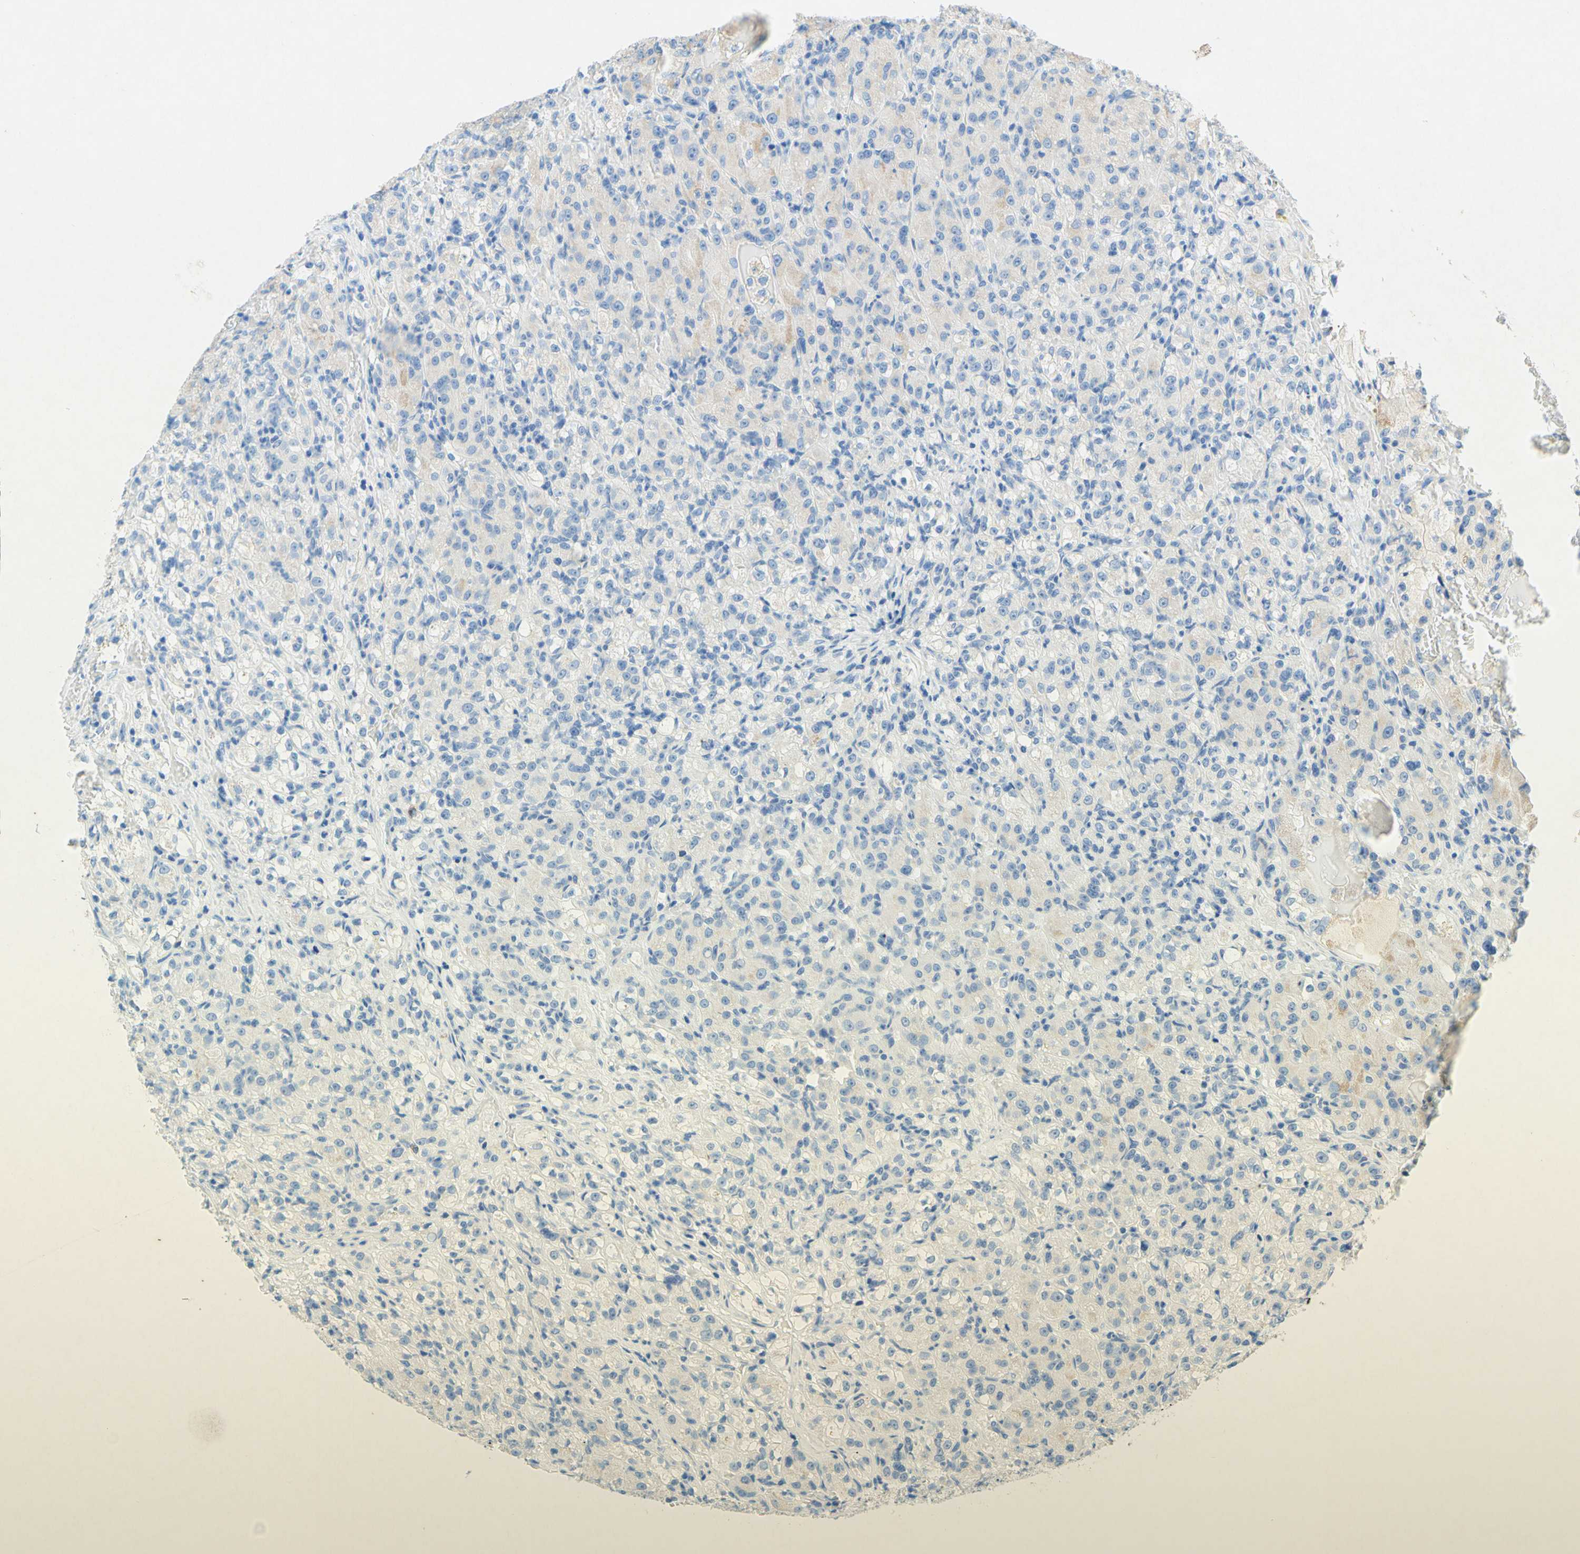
{"staining": {"intensity": "negative", "quantity": "none", "location": "none"}, "tissue": "renal cancer", "cell_type": "Tumor cells", "image_type": "cancer", "snomed": [{"axis": "morphology", "description": "Adenocarcinoma, NOS"}, {"axis": "topography", "description": "Kidney"}], "caption": "DAB (3,3'-diaminobenzidine) immunohistochemical staining of human renal adenocarcinoma displays no significant staining in tumor cells.", "gene": "SLC46A1", "patient": {"sex": "male", "age": 61}}